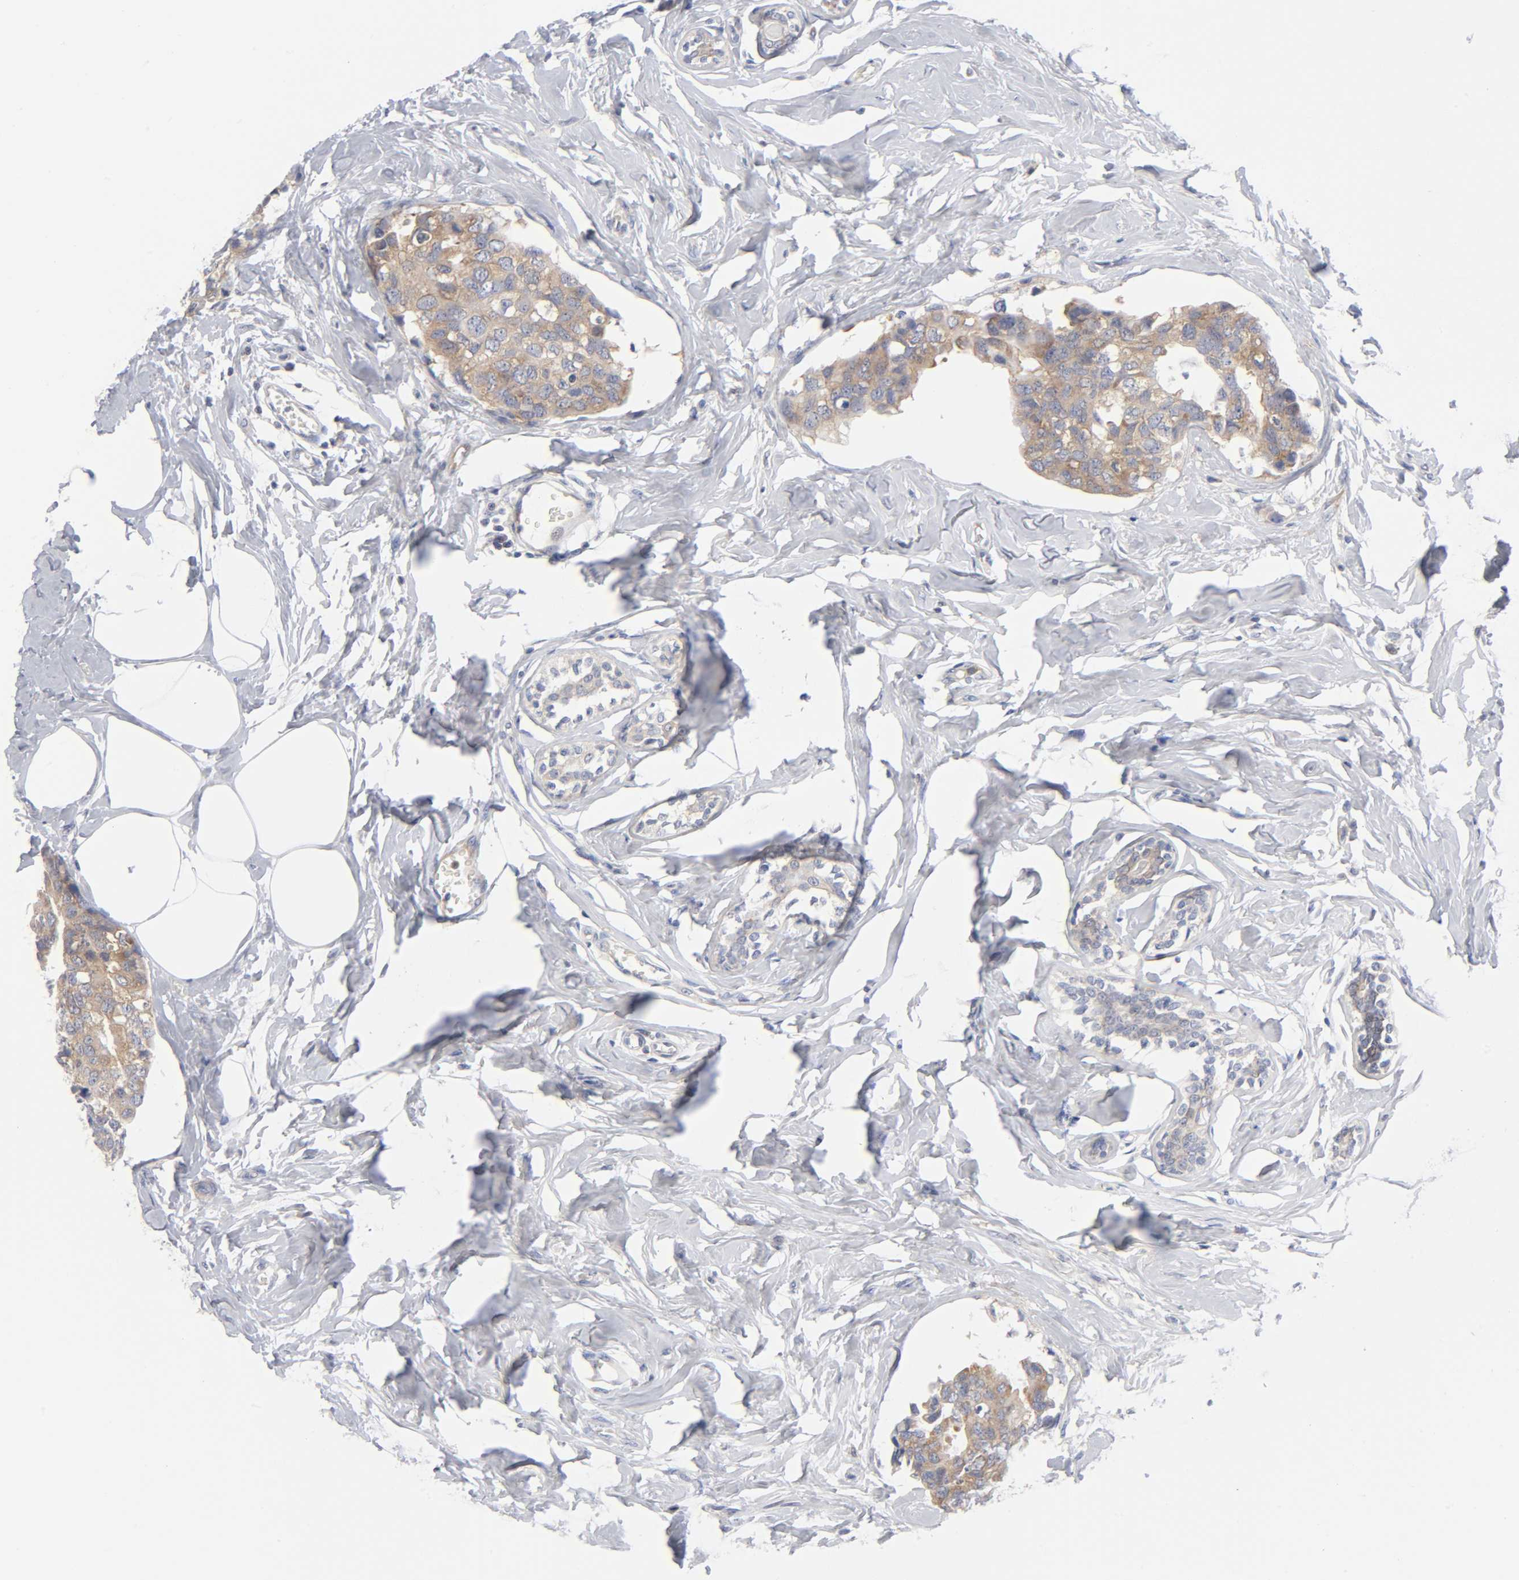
{"staining": {"intensity": "moderate", "quantity": ">75%", "location": "cytoplasmic/membranous"}, "tissue": "breast cancer", "cell_type": "Tumor cells", "image_type": "cancer", "snomed": [{"axis": "morphology", "description": "Normal tissue, NOS"}, {"axis": "morphology", "description": "Duct carcinoma"}, {"axis": "topography", "description": "Breast"}], "caption": "The histopathology image shows immunohistochemical staining of breast infiltrating ductal carcinoma. There is moderate cytoplasmic/membranous expression is appreciated in approximately >75% of tumor cells. The protein is stained brown, and the nuclei are stained in blue (DAB (3,3'-diaminobenzidine) IHC with brightfield microscopy, high magnification).", "gene": "CD86", "patient": {"sex": "female", "age": 50}}